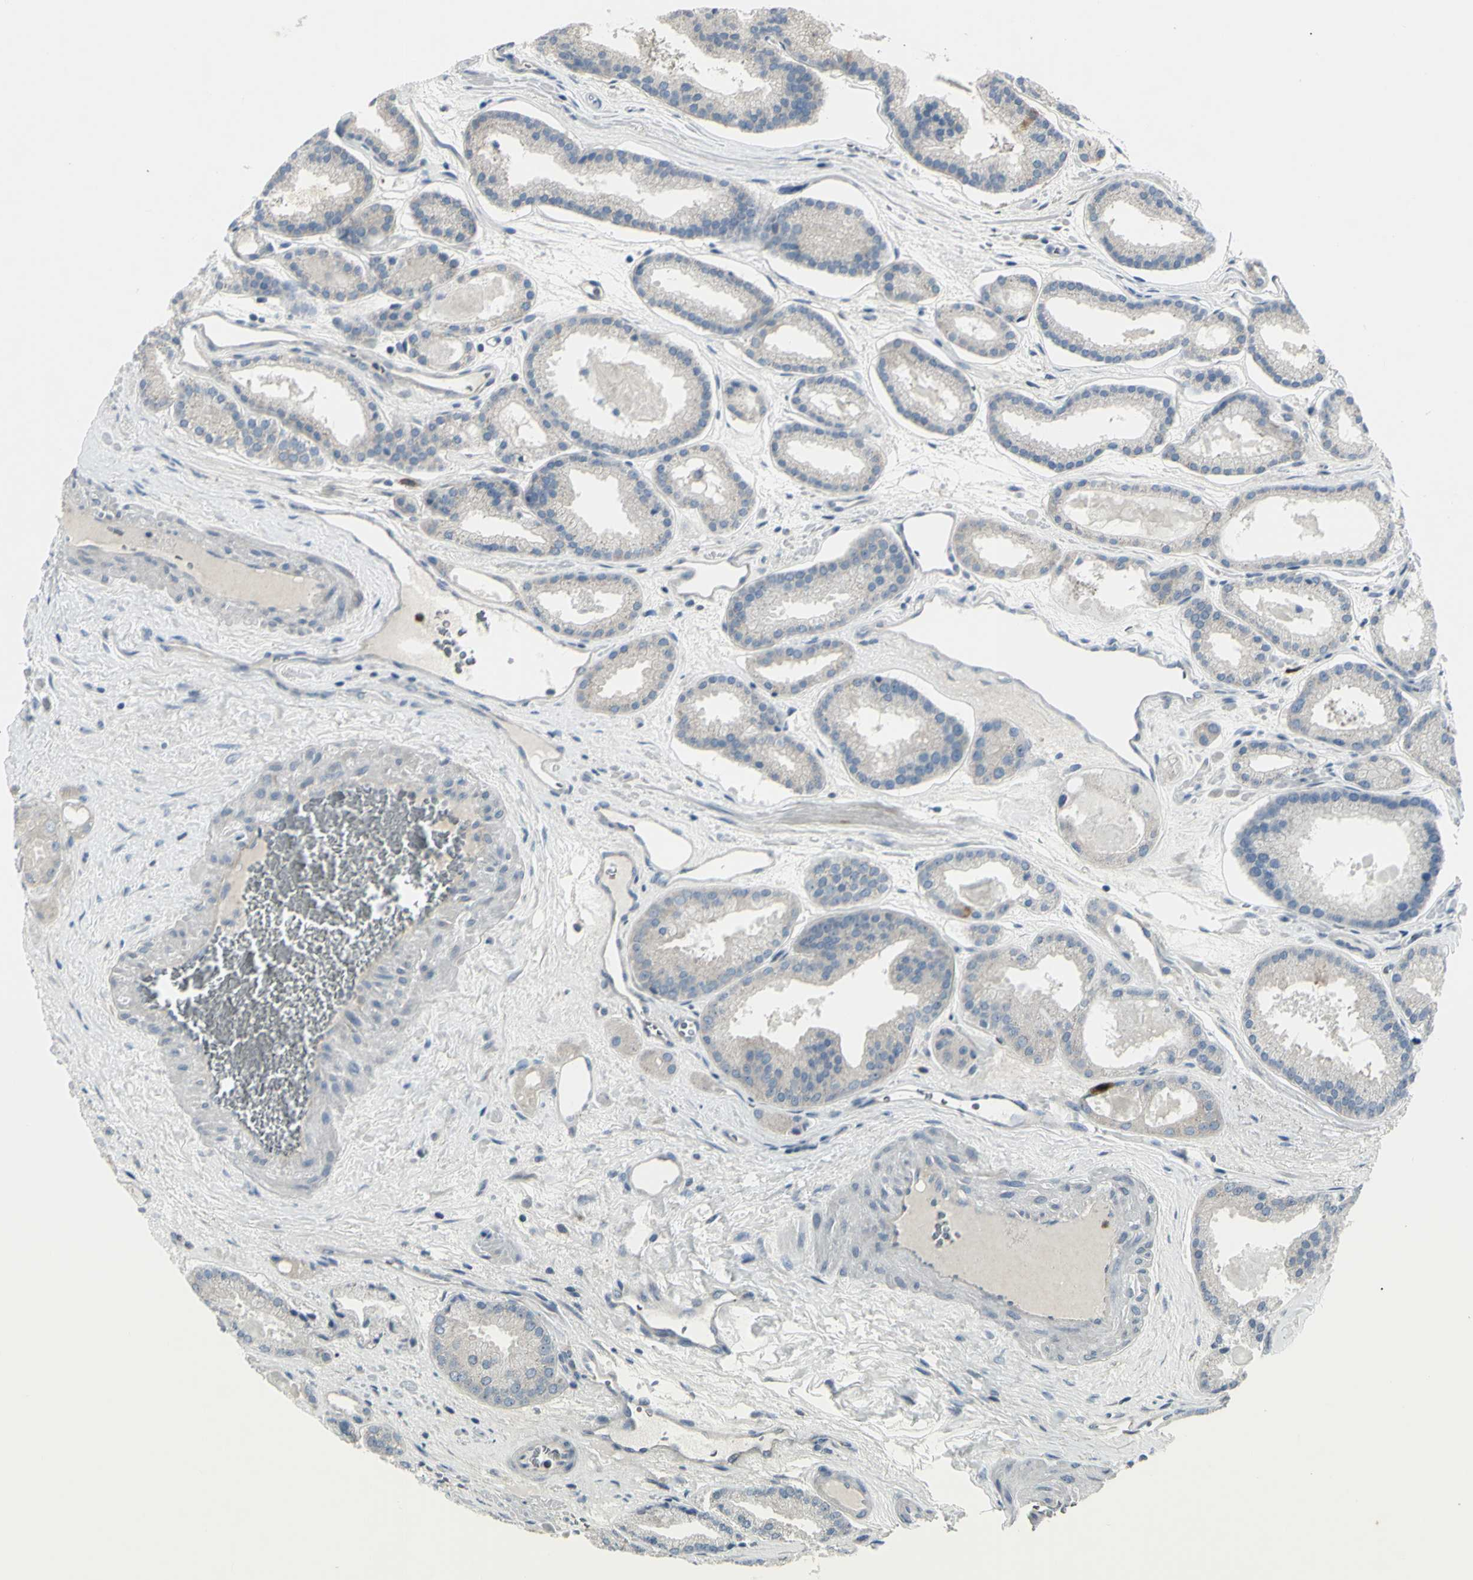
{"staining": {"intensity": "moderate", "quantity": "<25%", "location": "cytoplasmic/membranous"}, "tissue": "prostate cancer", "cell_type": "Tumor cells", "image_type": "cancer", "snomed": [{"axis": "morphology", "description": "Adenocarcinoma, Low grade"}, {"axis": "topography", "description": "Prostate"}], "caption": "Prostate adenocarcinoma (low-grade) stained for a protein (brown) exhibits moderate cytoplasmic/membranous positive staining in about <25% of tumor cells.", "gene": "CCNB2", "patient": {"sex": "male", "age": 59}}